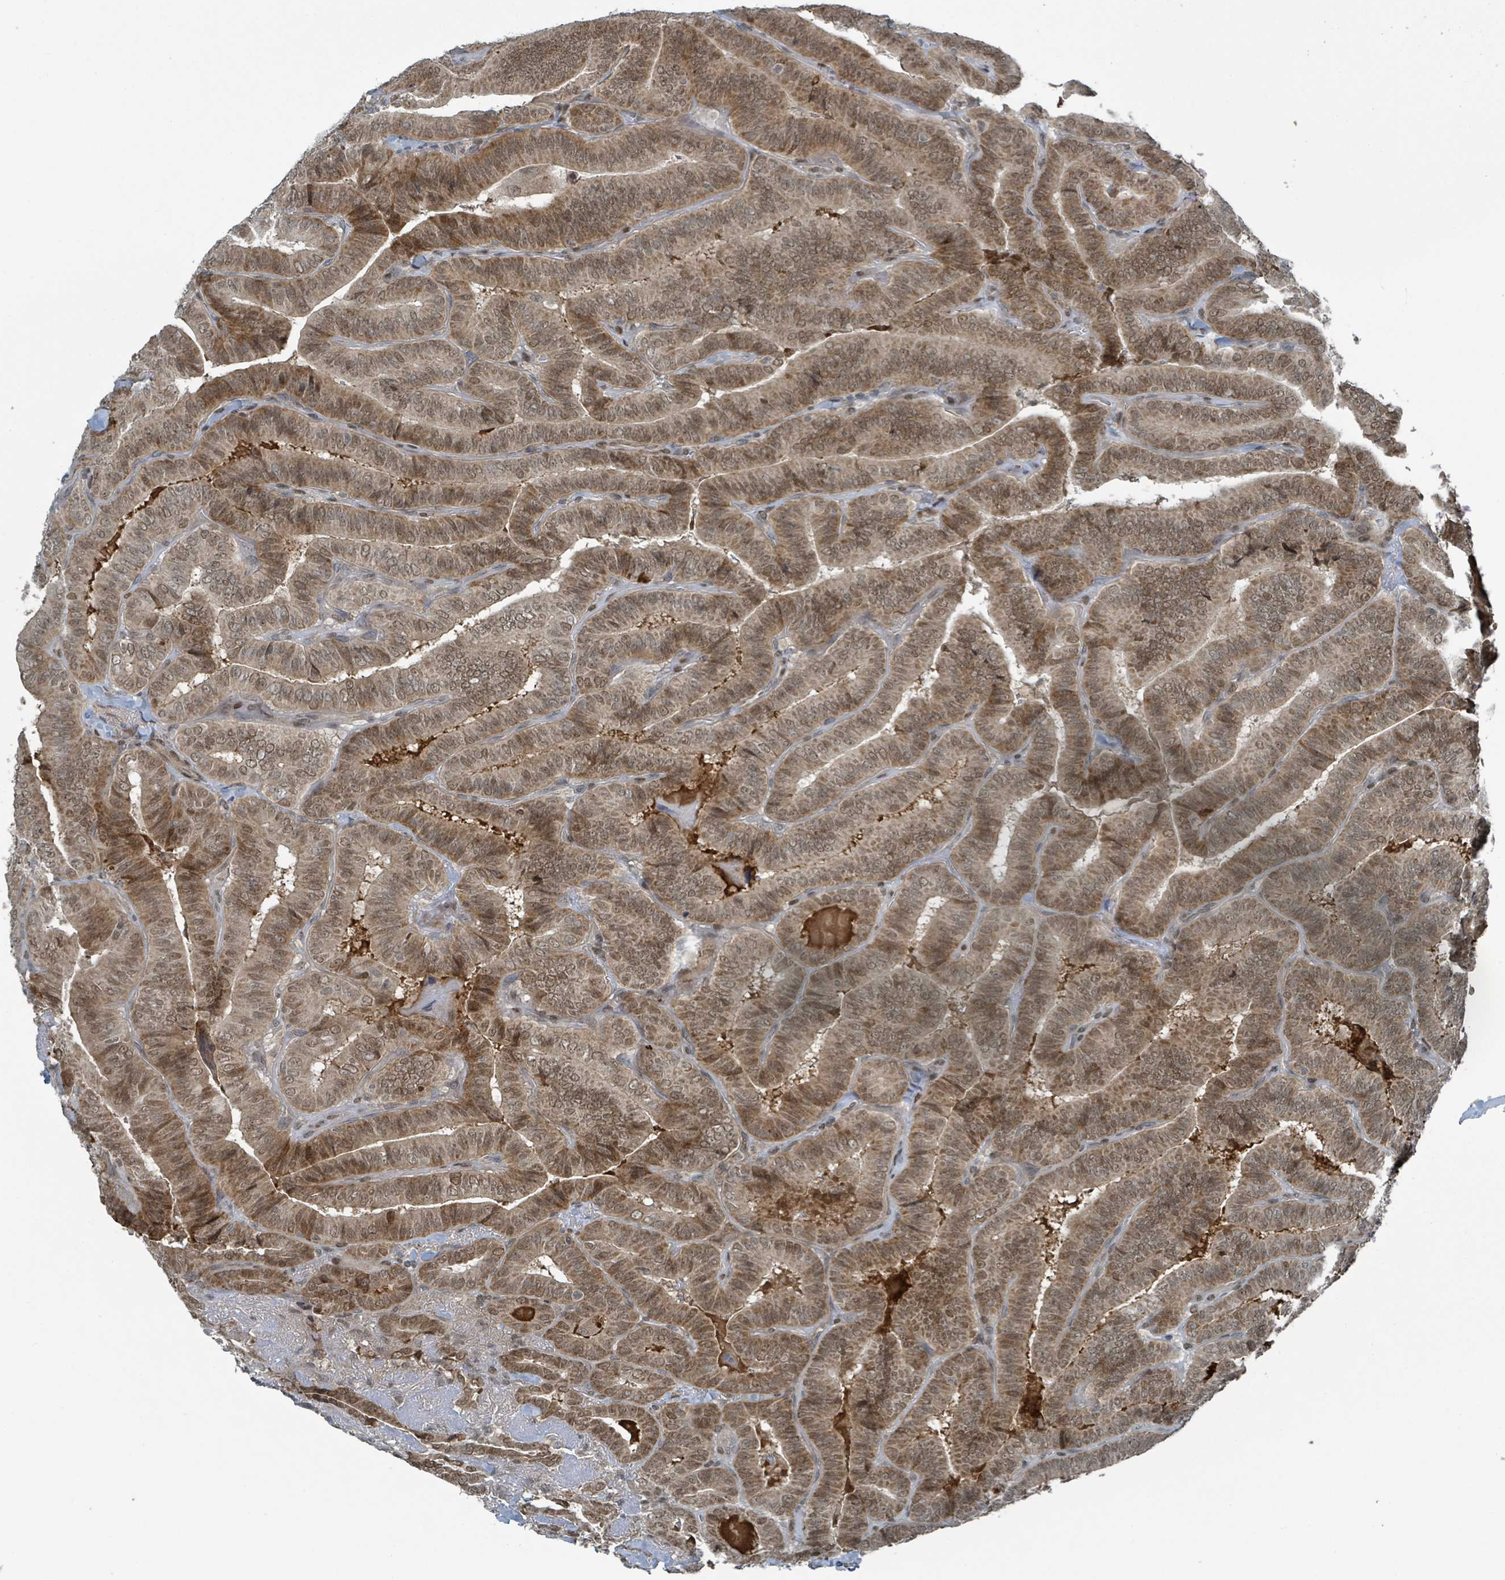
{"staining": {"intensity": "moderate", "quantity": ">75%", "location": "cytoplasmic/membranous,nuclear"}, "tissue": "thyroid cancer", "cell_type": "Tumor cells", "image_type": "cancer", "snomed": [{"axis": "morphology", "description": "Papillary adenocarcinoma, NOS"}, {"axis": "topography", "description": "Thyroid gland"}], "caption": "Tumor cells demonstrate moderate cytoplasmic/membranous and nuclear staining in approximately >75% of cells in papillary adenocarcinoma (thyroid).", "gene": "PHIP", "patient": {"sex": "male", "age": 61}}